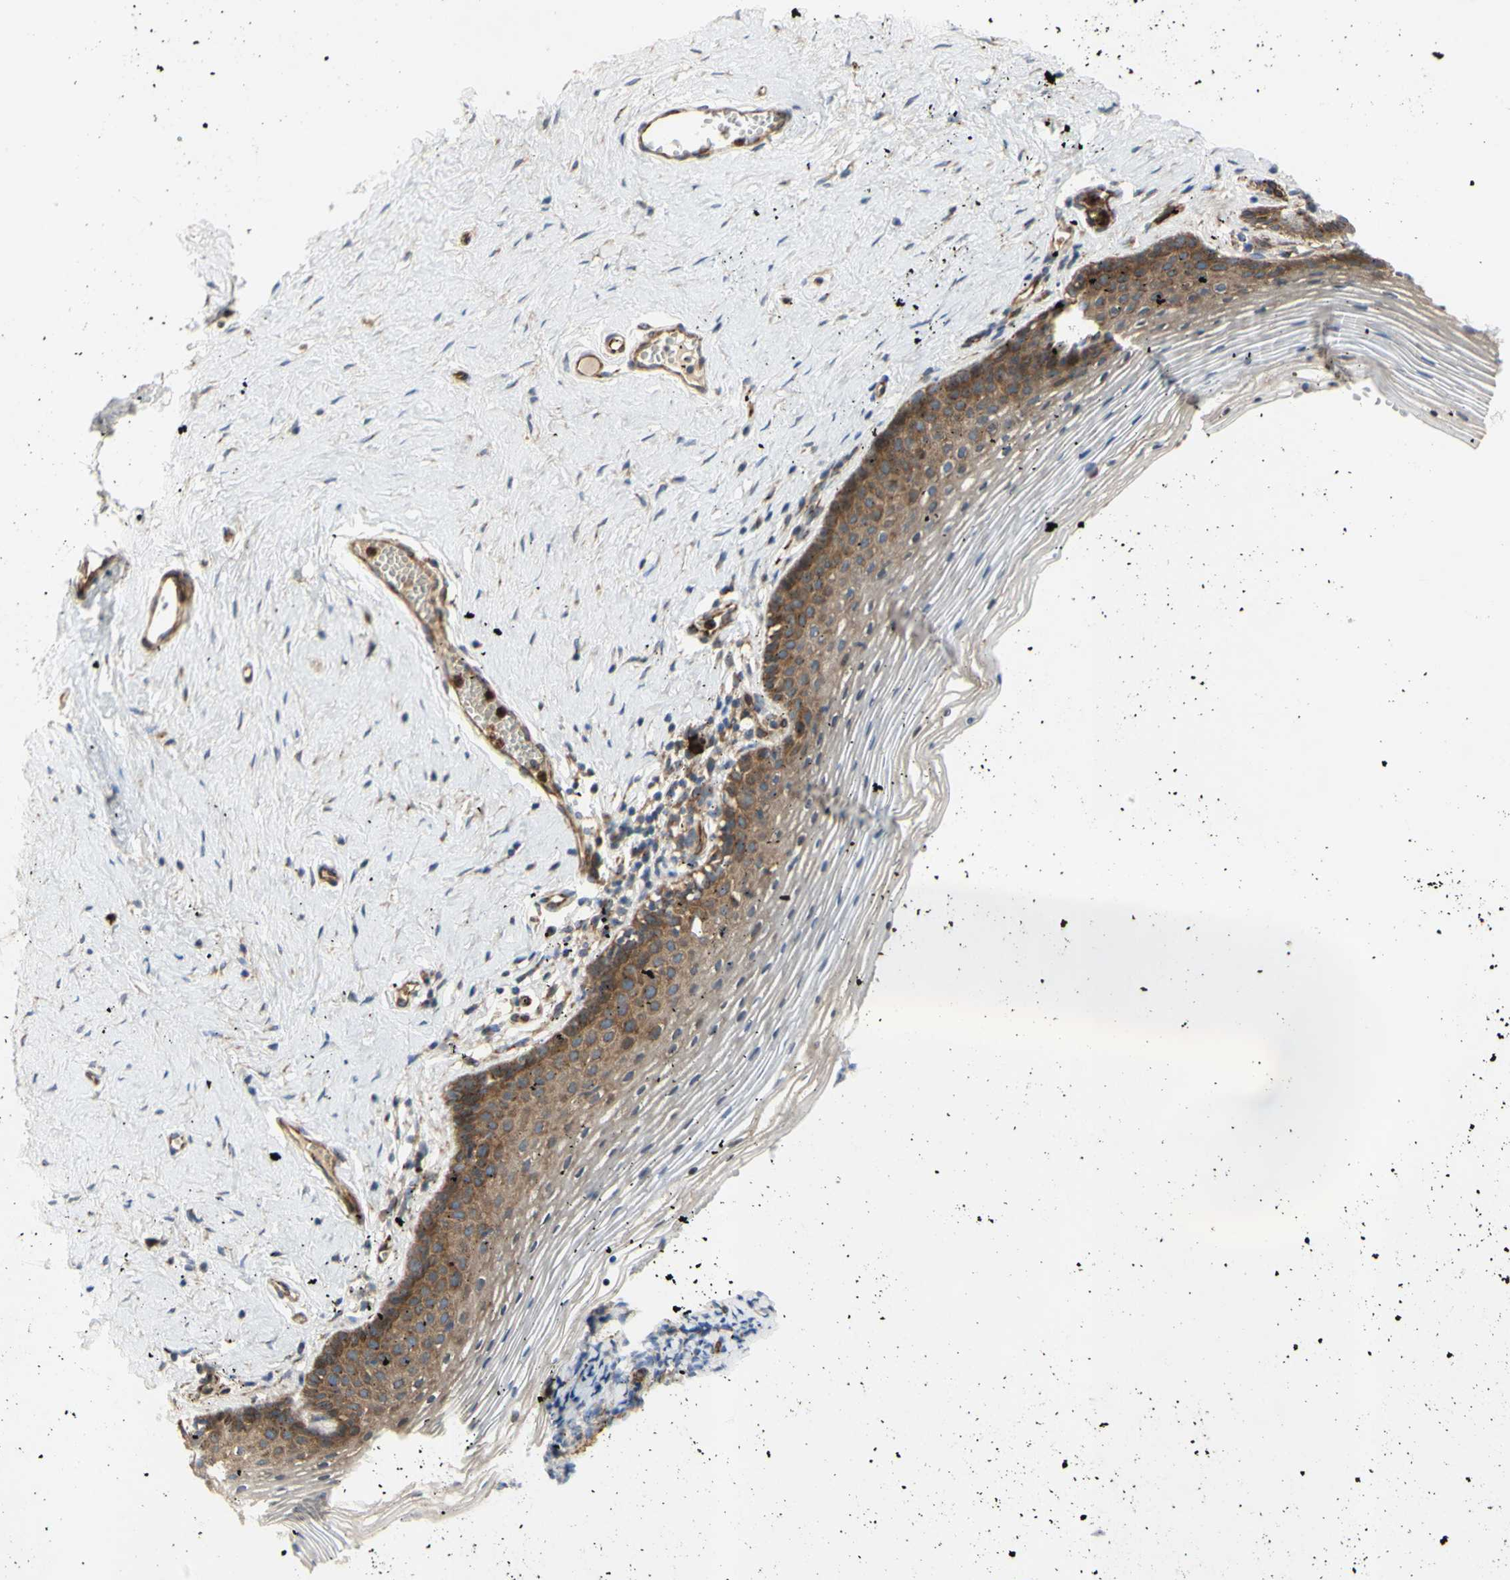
{"staining": {"intensity": "moderate", "quantity": "25%-75%", "location": "cytoplasmic/membranous"}, "tissue": "vagina", "cell_type": "Squamous epithelial cells", "image_type": "normal", "snomed": [{"axis": "morphology", "description": "Normal tissue, NOS"}, {"axis": "topography", "description": "Vagina"}], "caption": "A photomicrograph of human vagina stained for a protein shows moderate cytoplasmic/membranous brown staining in squamous epithelial cells.", "gene": "TUBG2", "patient": {"sex": "female", "age": 32}}